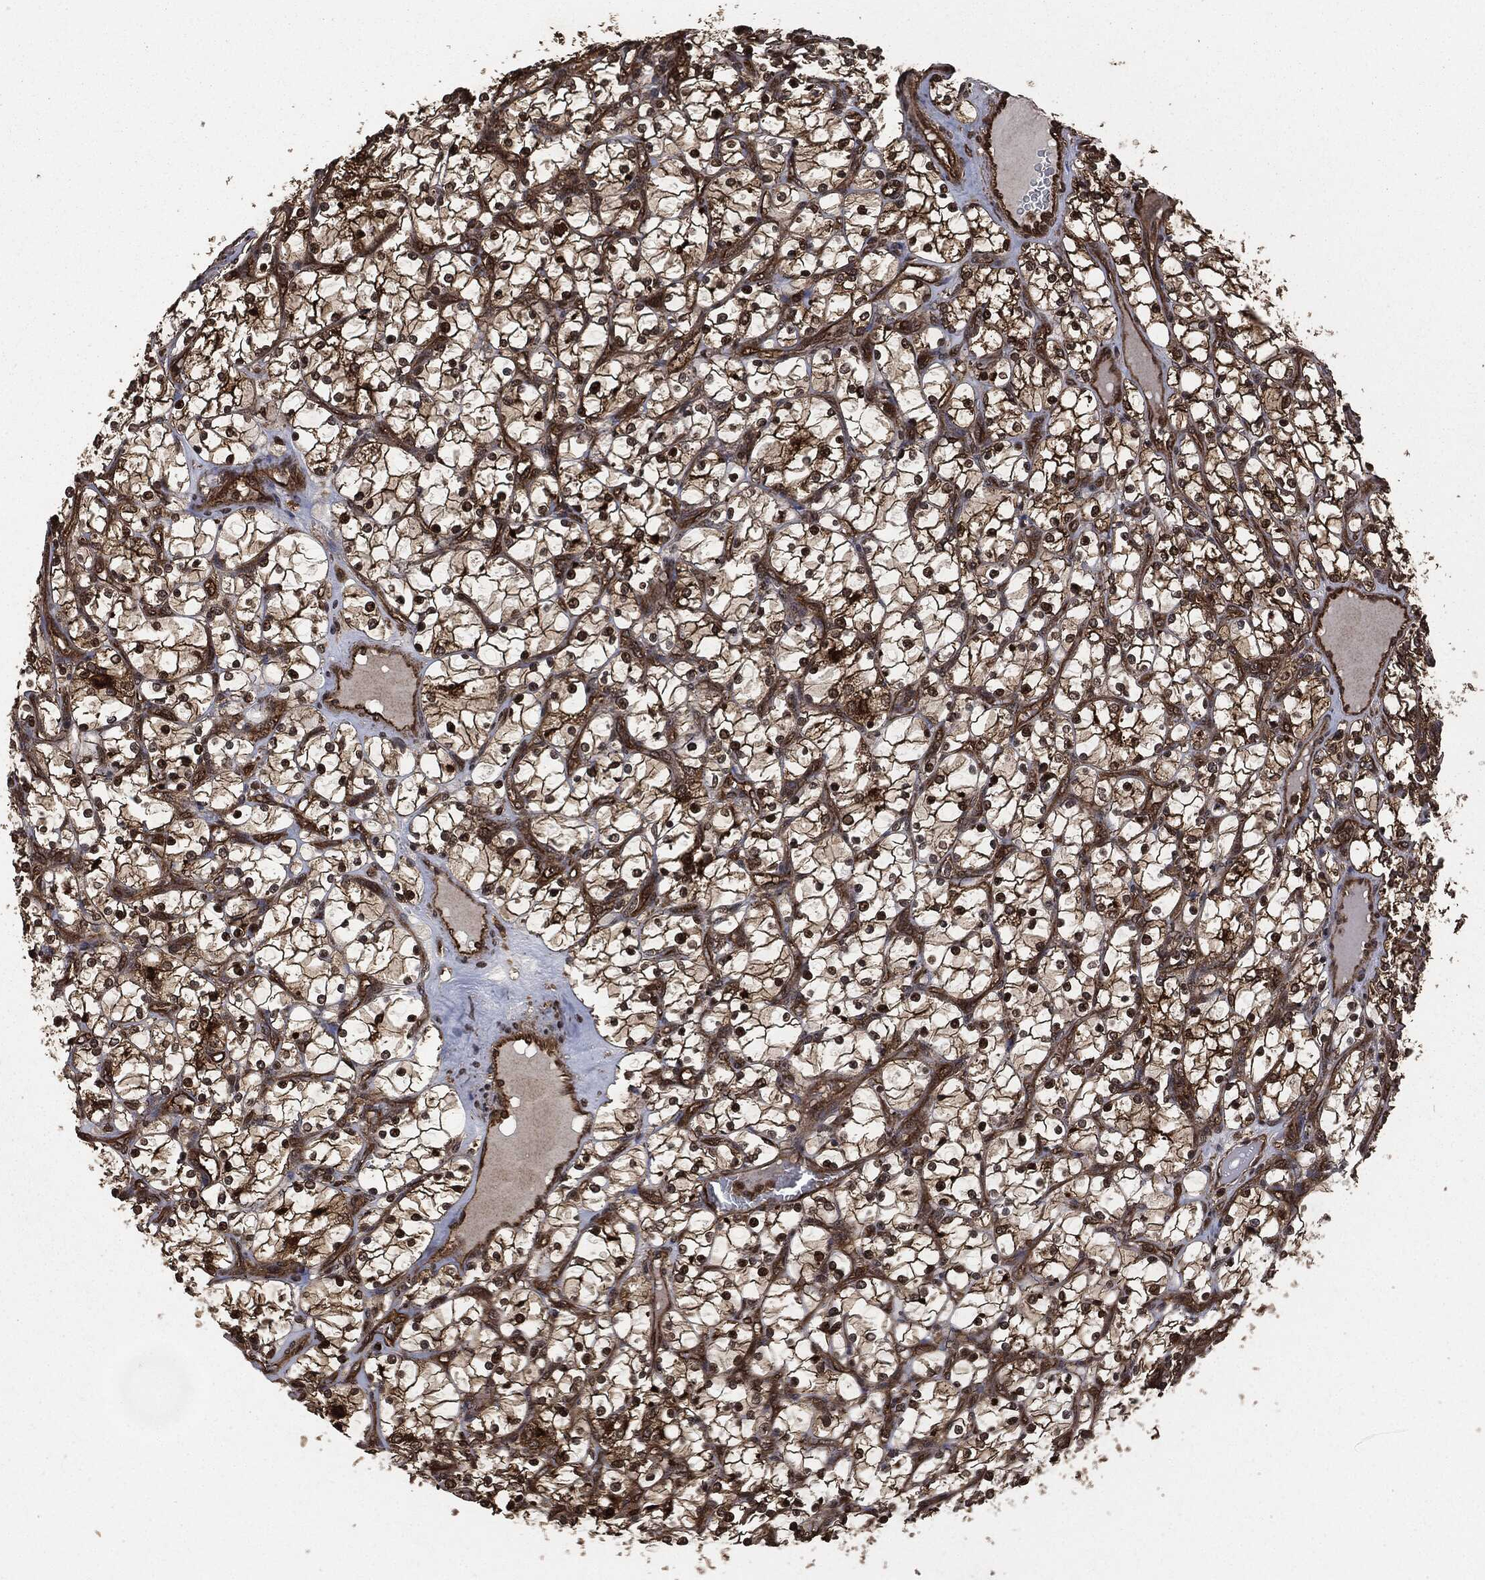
{"staining": {"intensity": "strong", "quantity": ">75%", "location": "cytoplasmic/membranous"}, "tissue": "renal cancer", "cell_type": "Tumor cells", "image_type": "cancer", "snomed": [{"axis": "morphology", "description": "Adenocarcinoma, NOS"}, {"axis": "topography", "description": "Kidney"}], "caption": "Approximately >75% of tumor cells in renal cancer exhibit strong cytoplasmic/membranous protein expression as visualized by brown immunohistochemical staining.", "gene": "HRAS", "patient": {"sex": "female", "age": 69}}